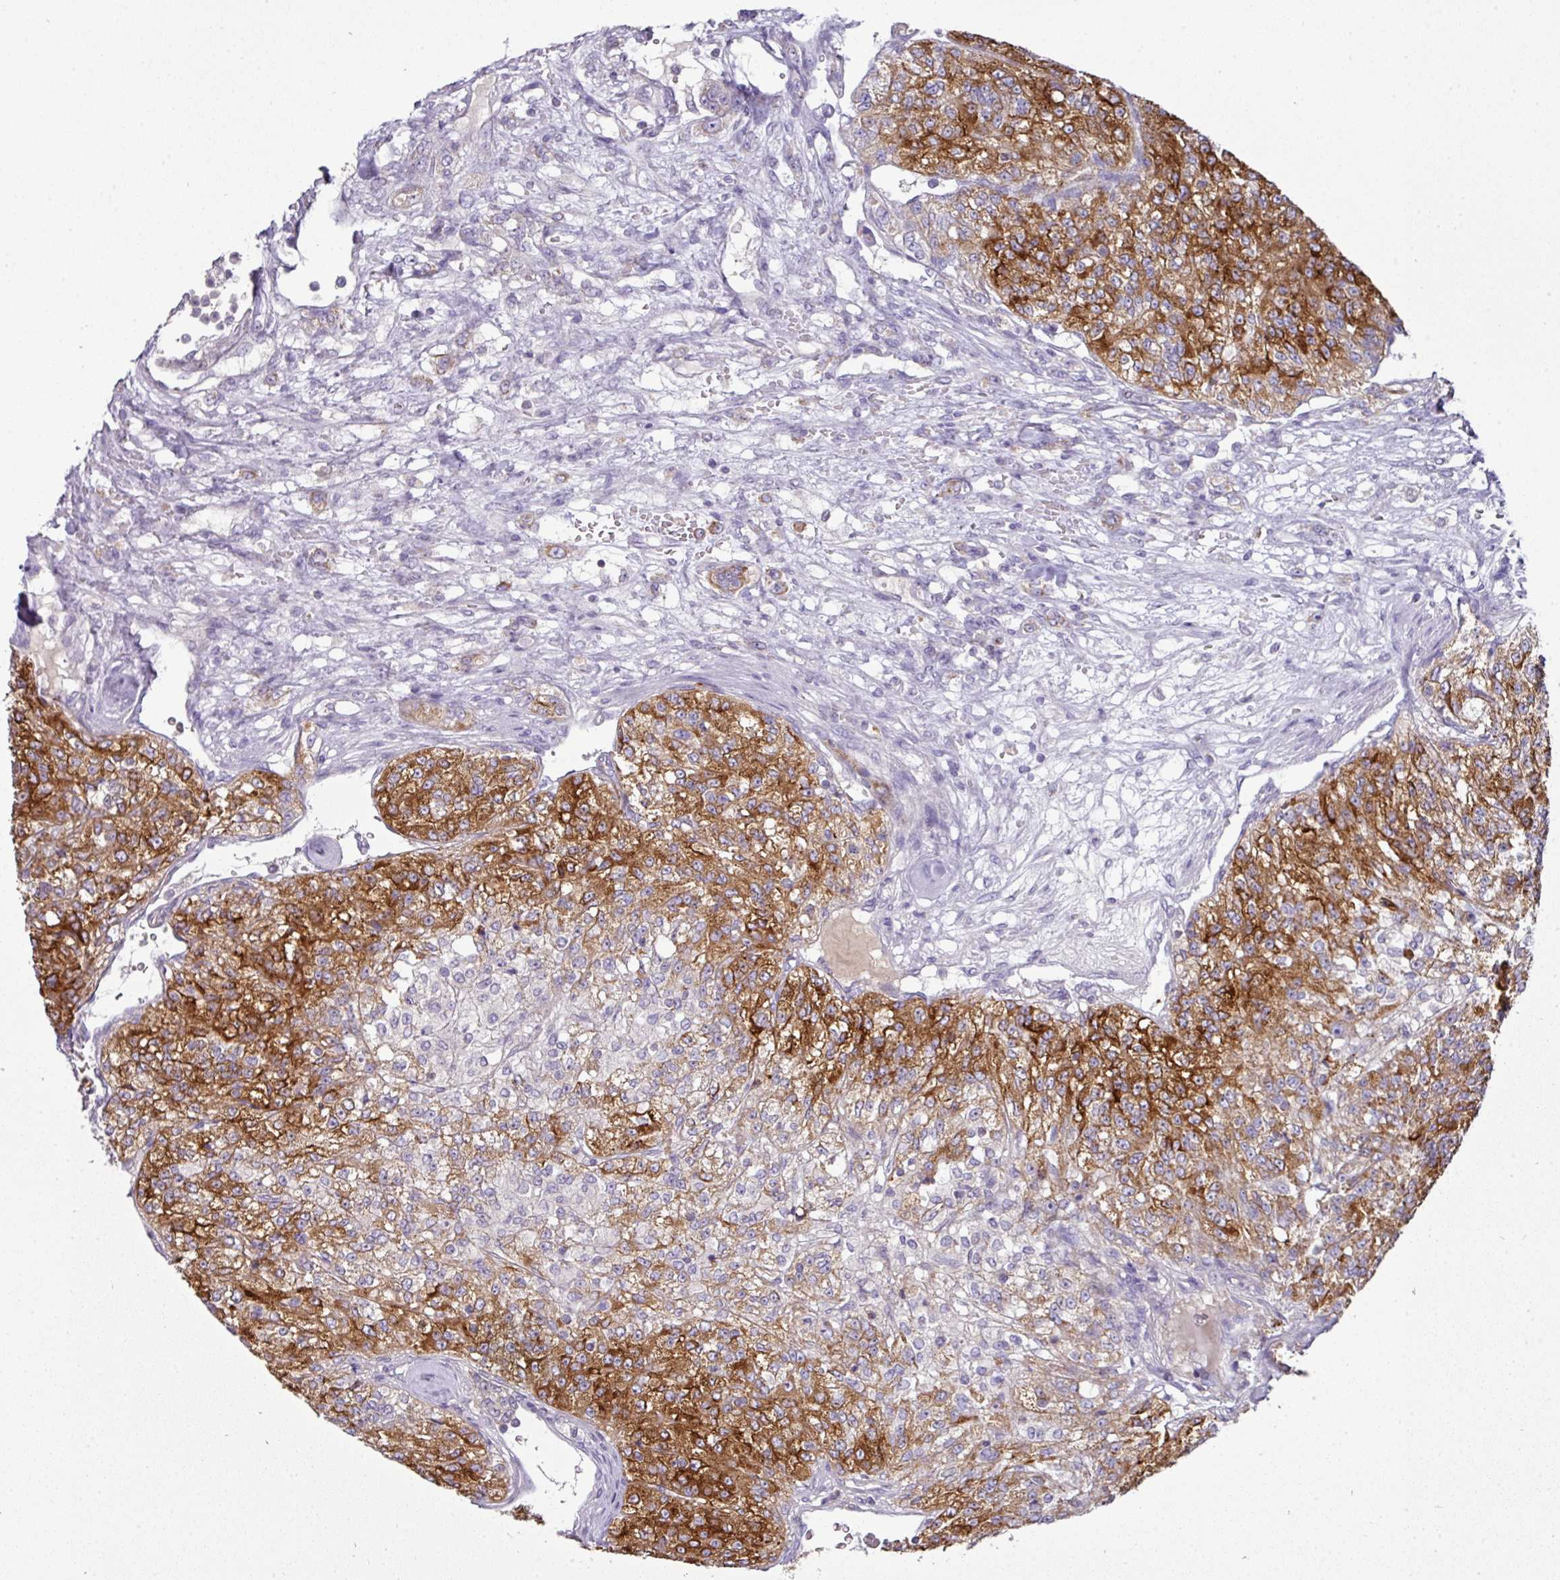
{"staining": {"intensity": "moderate", "quantity": ">75%", "location": "cytoplasmic/membranous"}, "tissue": "renal cancer", "cell_type": "Tumor cells", "image_type": "cancer", "snomed": [{"axis": "morphology", "description": "Adenocarcinoma, NOS"}, {"axis": "topography", "description": "Kidney"}], "caption": "Tumor cells show medium levels of moderate cytoplasmic/membranous expression in about >75% of cells in renal adenocarcinoma.", "gene": "TRAPPC1", "patient": {"sex": "female", "age": 63}}